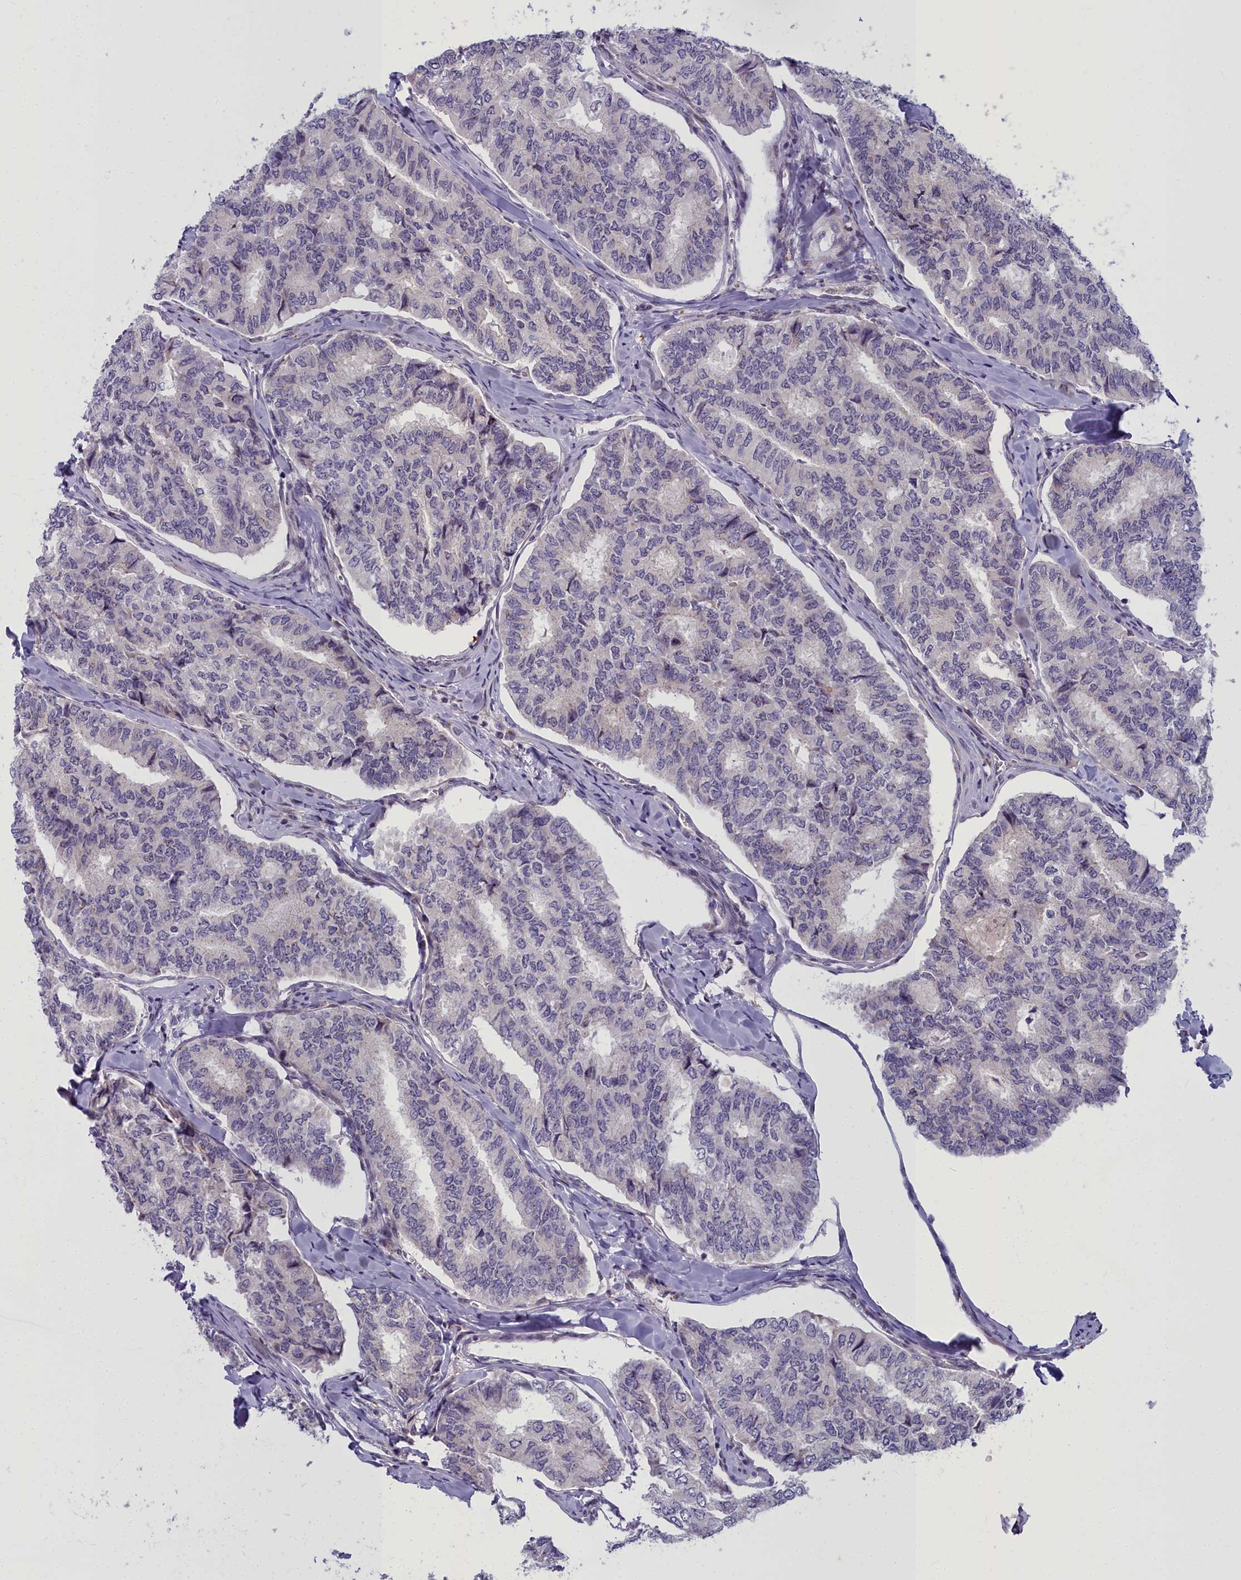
{"staining": {"intensity": "negative", "quantity": "none", "location": "none"}, "tissue": "thyroid cancer", "cell_type": "Tumor cells", "image_type": "cancer", "snomed": [{"axis": "morphology", "description": "Papillary adenocarcinoma, NOS"}, {"axis": "topography", "description": "Thyroid gland"}], "caption": "Thyroid papillary adenocarcinoma stained for a protein using immunohistochemistry (IHC) exhibits no staining tumor cells.", "gene": "WDPCP", "patient": {"sex": "female", "age": 35}}